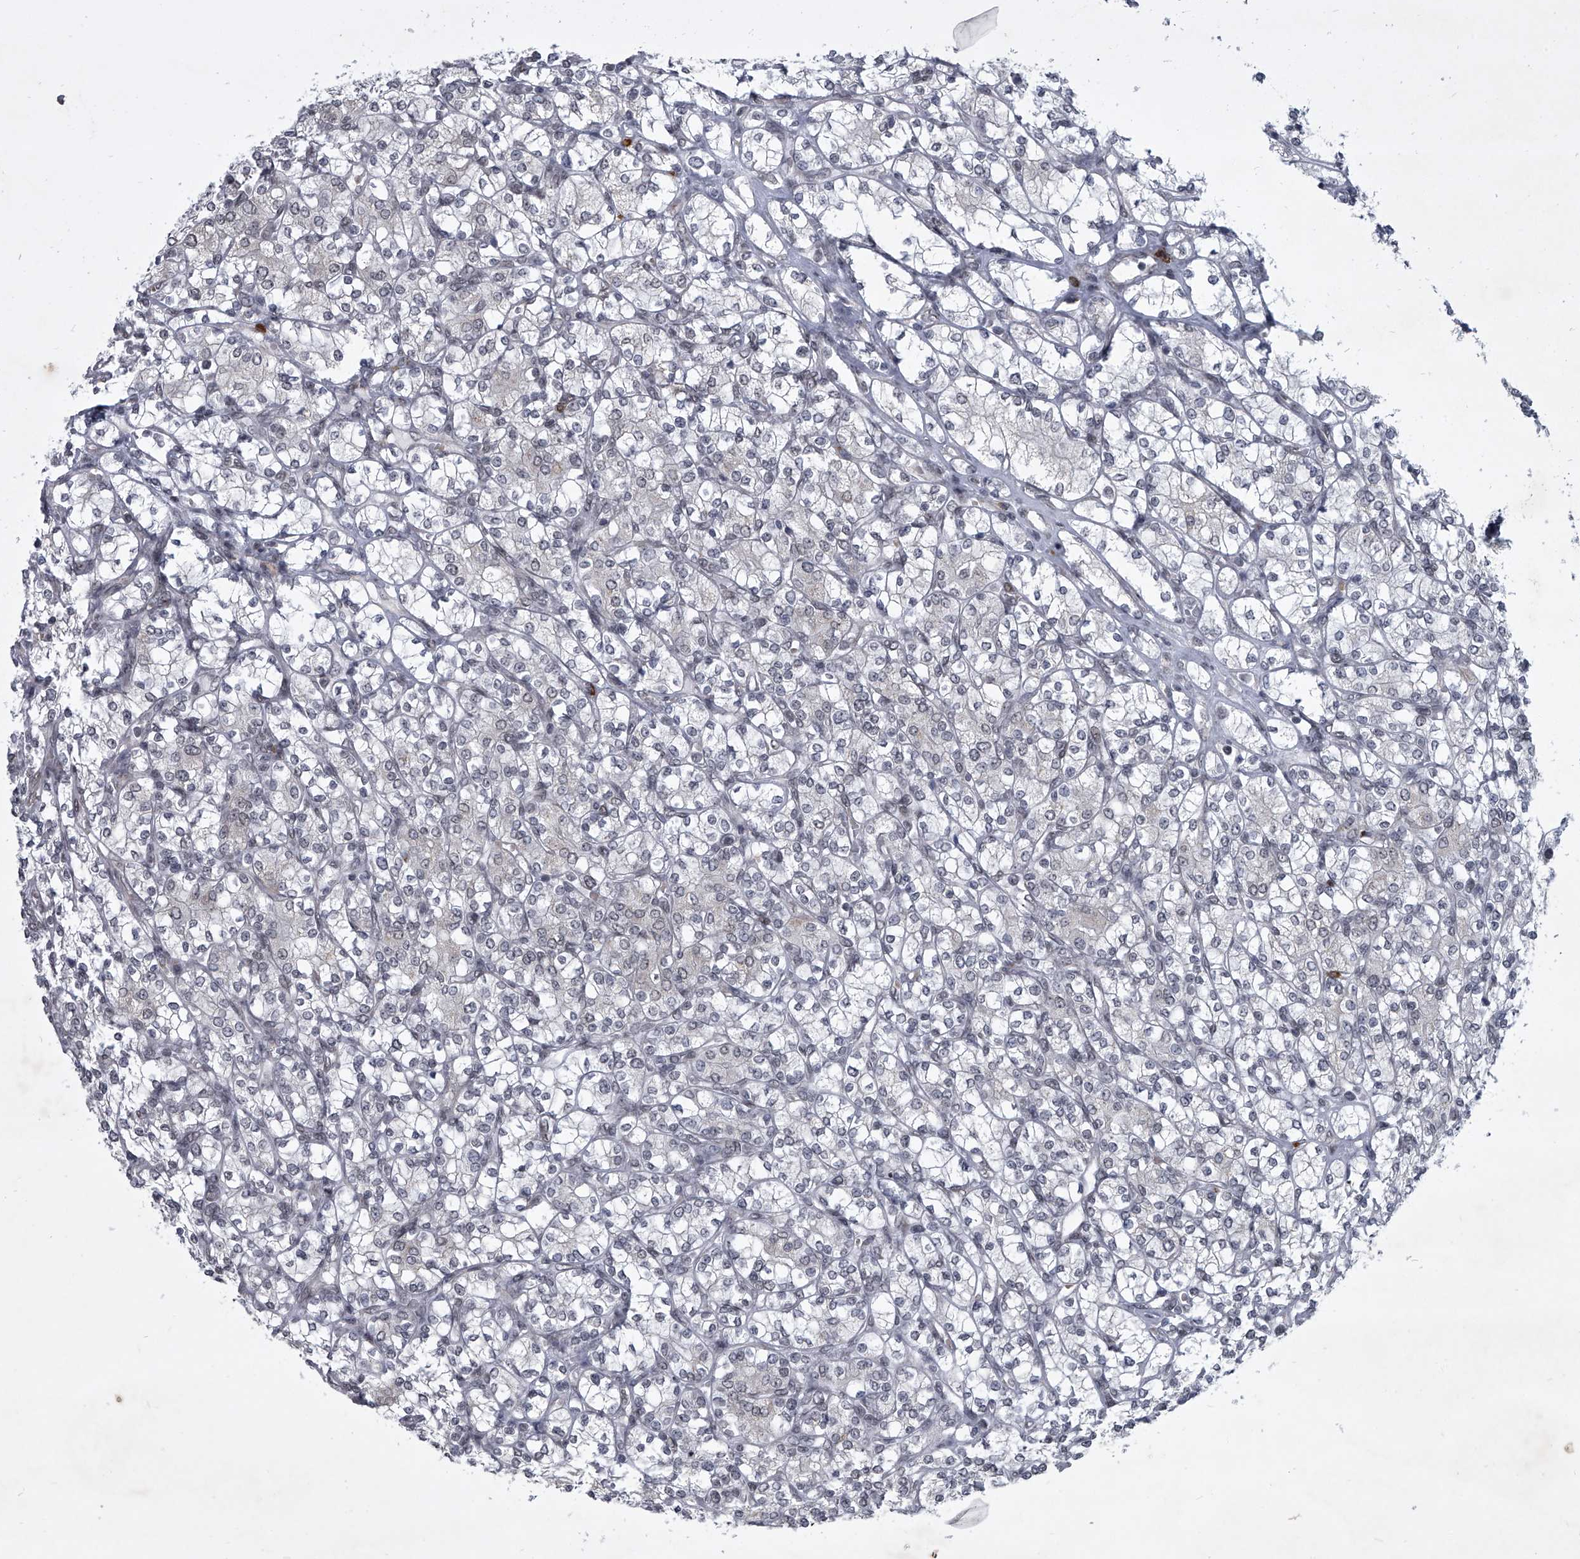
{"staining": {"intensity": "negative", "quantity": "none", "location": "none"}, "tissue": "renal cancer", "cell_type": "Tumor cells", "image_type": "cancer", "snomed": [{"axis": "morphology", "description": "Adenocarcinoma, NOS"}, {"axis": "topography", "description": "Kidney"}], "caption": "Tumor cells are negative for protein expression in human renal cancer (adenocarcinoma).", "gene": "MLLT1", "patient": {"sex": "male", "age": 77}}